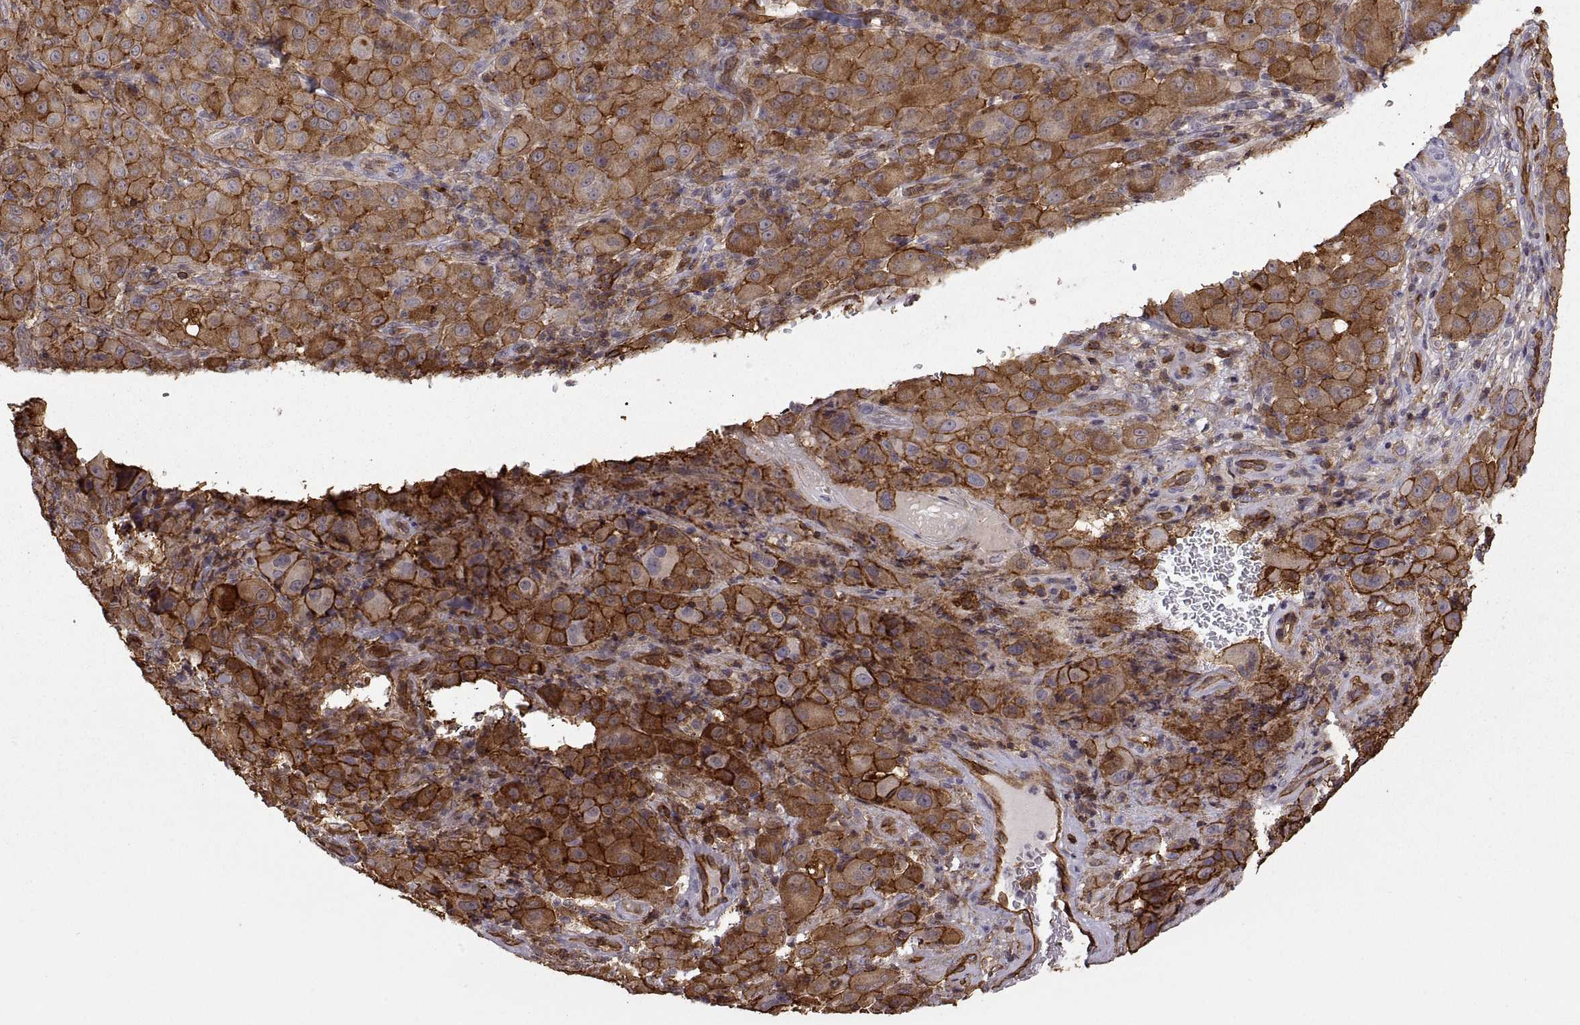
{"staining": {"intensity": "moderate", "quantity": "25%-75%", "location": "cytoplasmic/membranous"}, "tissue": "melanoma", "cell_type": "Tumor cells", "image_type": "cancer", "snomed": [{"axis": "morphology", "description": "Malignant melanoma, NOS"}, {"axis": "topography", "description": "Skin"}], "caption": "Immunohistochemistry (IHC) image of neoplastic tissue: malignant melanoma stained using immunohistochemistry (IHC) reveals medium levels of moderate protein expression localized specifically in the cytoplasmic/membranous of tumor cells, appearing as a cytoplasmic/membranous brown color.", "gene": "S100A10", "patient": {"sex": "female", "age": 87}}